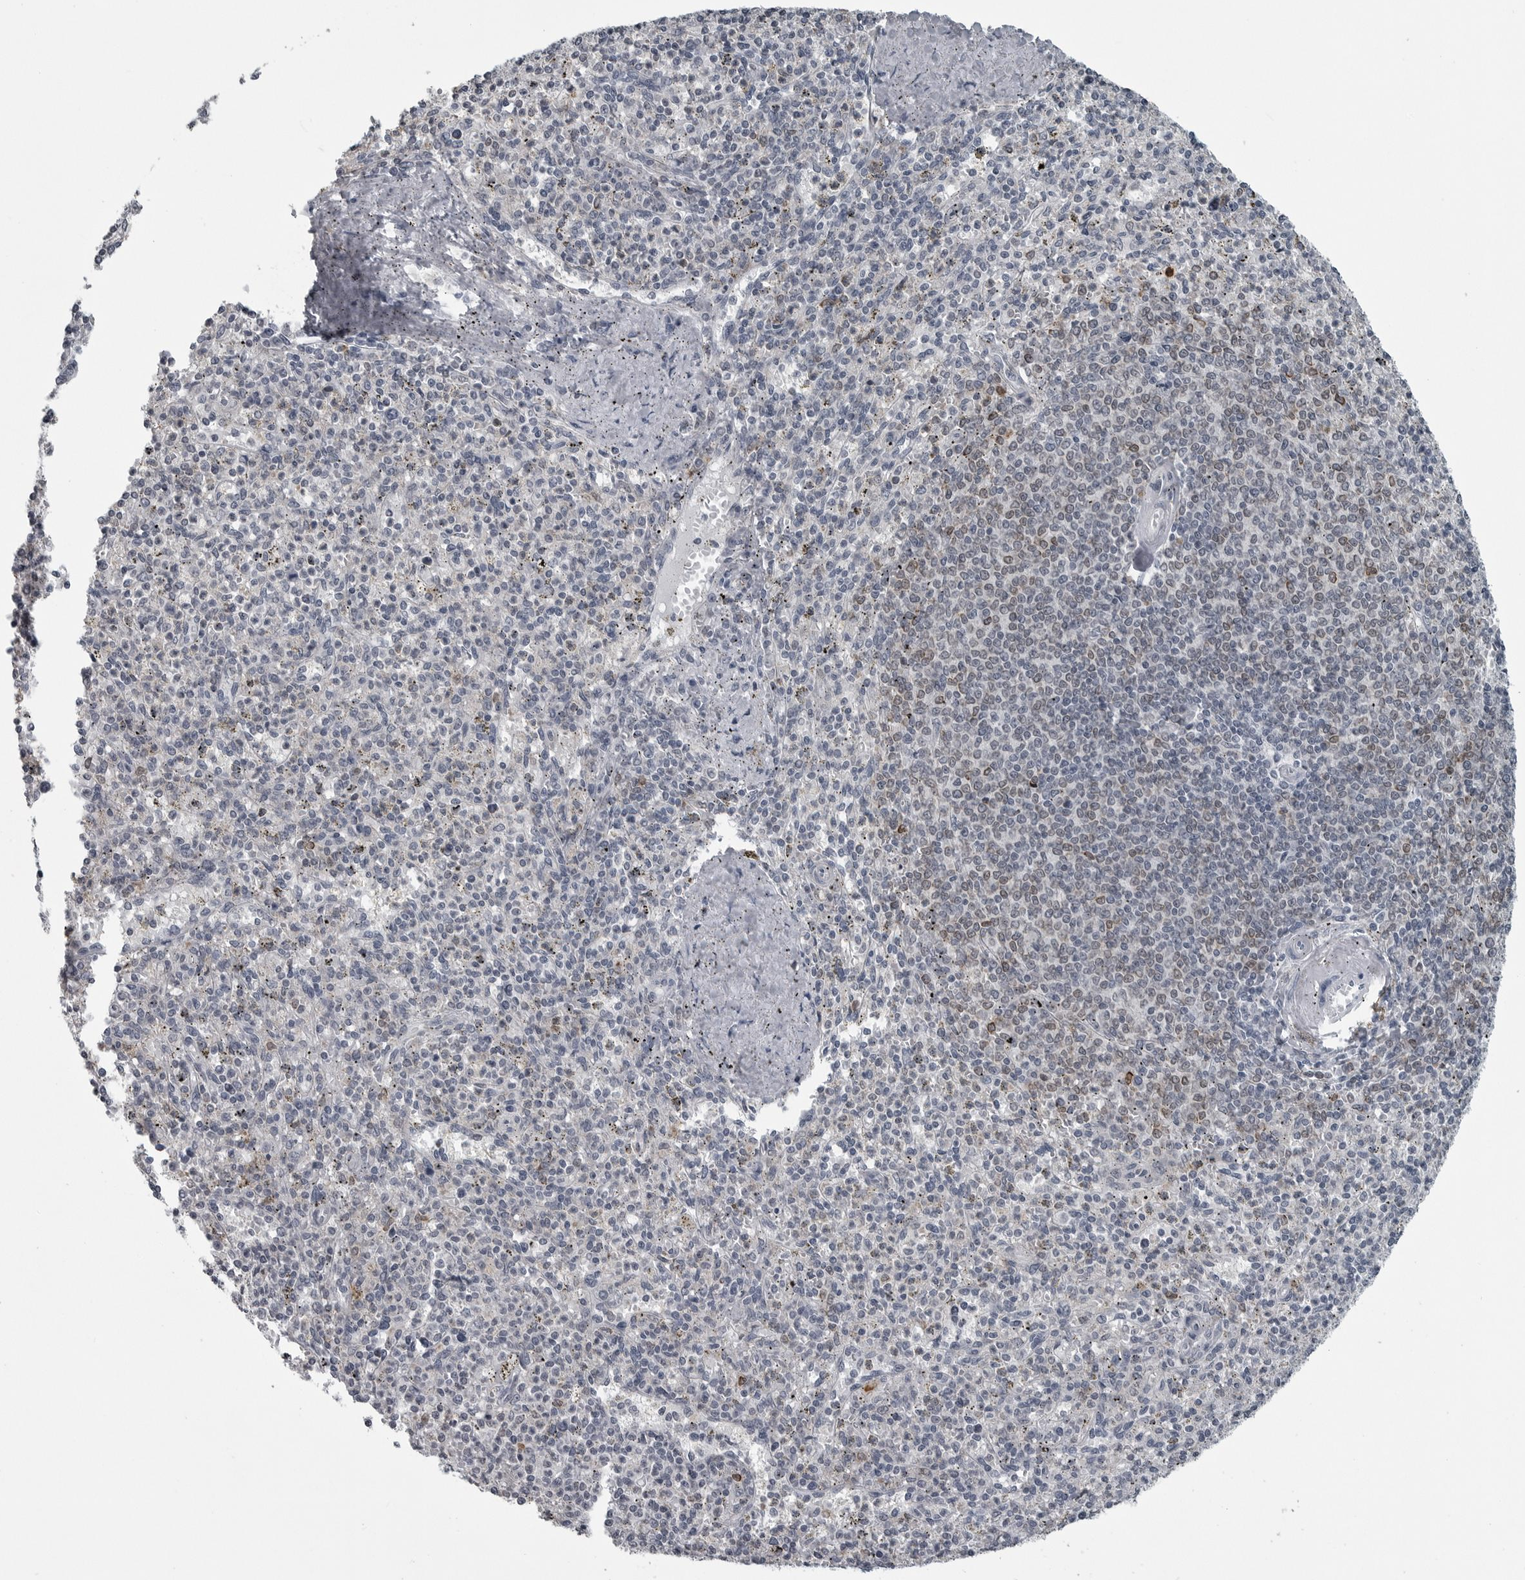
{"staining": {"intensity": "negative", "quantity": "none", "location": "none"}, "tissue": "spleen", "cell_type": "Cells in red pulp", "image_type": "normal", "snomed": [{"axis": "morphology", "description": "Normal tissue, NOS"}, {"axis": "topography", "description": "Spleen"}], "caption": "A histopathology image of human spleen is negative for staining in cells in red pulp.", "gene": "LYSMD1", "patient": {"sex": "male", "age": 72}}